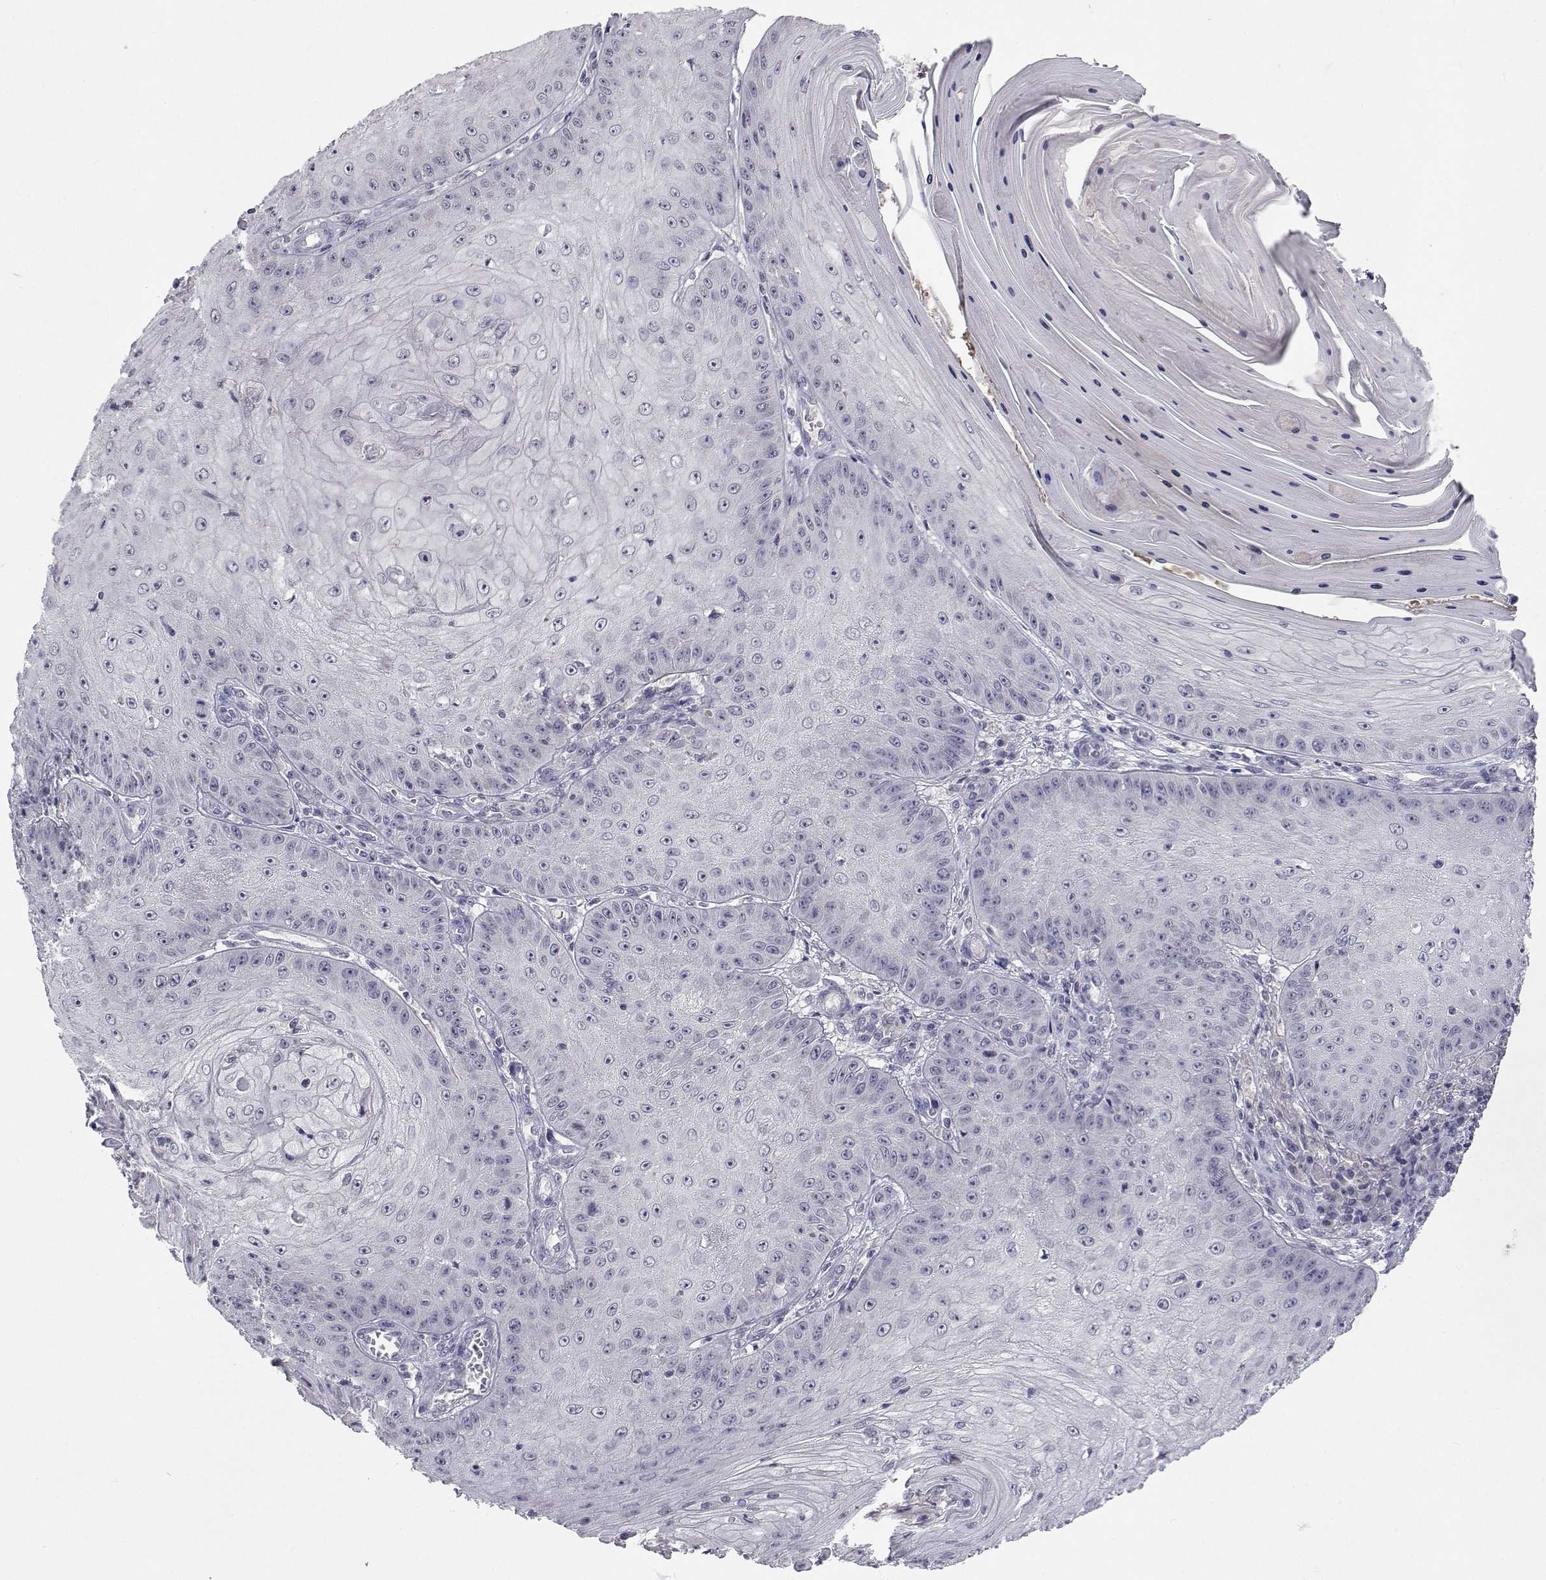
{"staining": {"intensity": "negative", "quantity": "none", "location": "none"}, "tissue": "skin cancer", "cell_type": "Tumor cells", "image_type": "cancer", "snomed": [{"axis": "morphology", "description": "Squamous cell carcinoma, NOS"}, {"axis": "topography", "description": "Skin"}], "caption": "Skin cancer was stained to show a protein in brown. There is no significant expression in tumor cells.", "gene": "SLC6A3", "patient": {"sex": "male", "age": 70}}